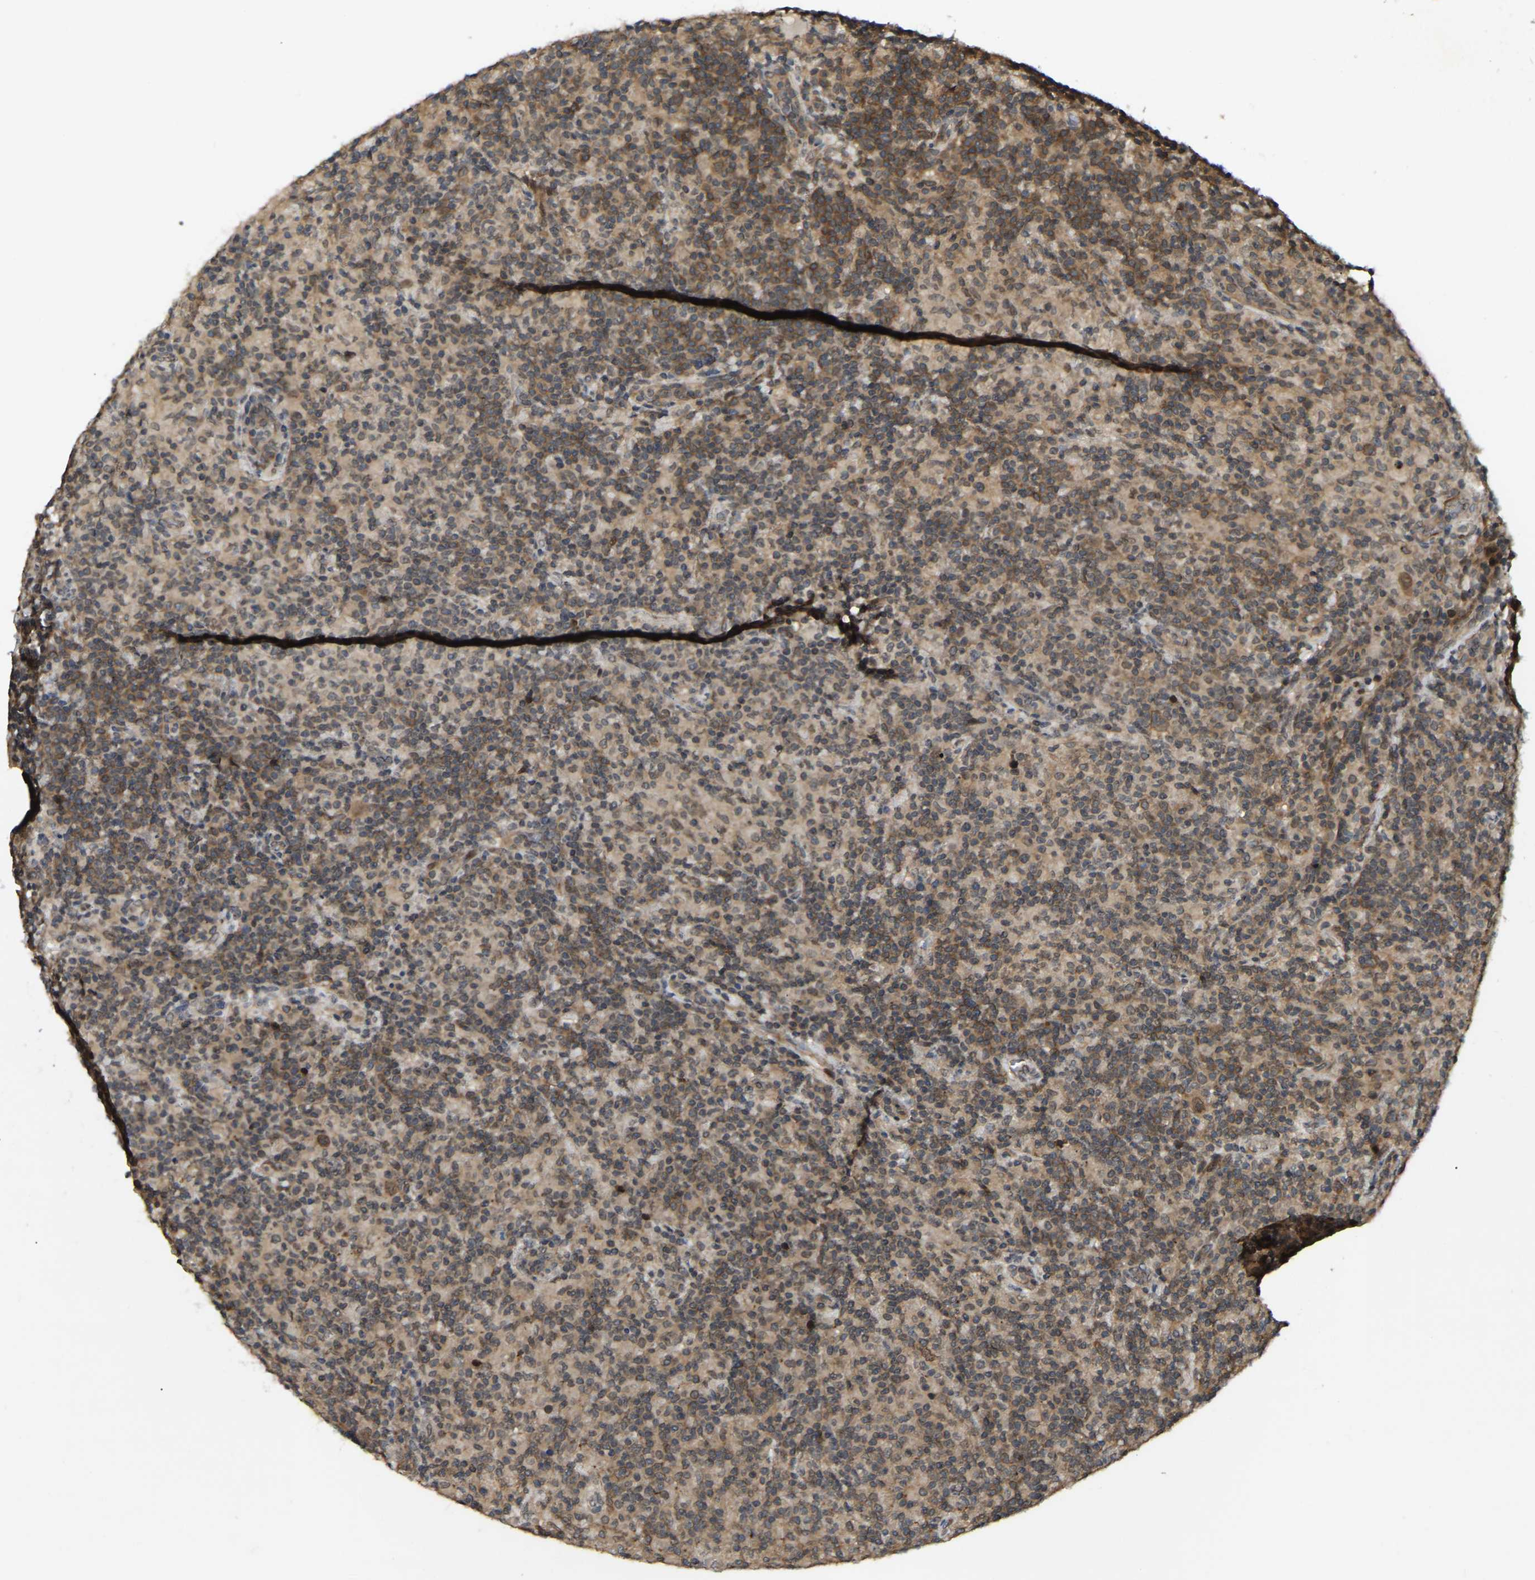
{"staining": {"intensity": "moderate", "quantity": ">75%", "location": "cytoplasmic/membranous,nuclear"}, "tissue": "lymphoma", "cell_type": "Tumor cells", "image_type": "cancer", "snomed": [{"axis": "morphology", "description": "Hodgkin's disease, NOS"}, {"axis": "topography", "description": "Lymph node"}], "caption": "DAB immunohistochemical staining of human Hodgkin's disease demonstrates moderate cytoplasmic/membranous and nuclear protein staining in about >75% of tumor cells.", "gene": "KIAA1549", "patient": {"sex": "male", "age": 70}}